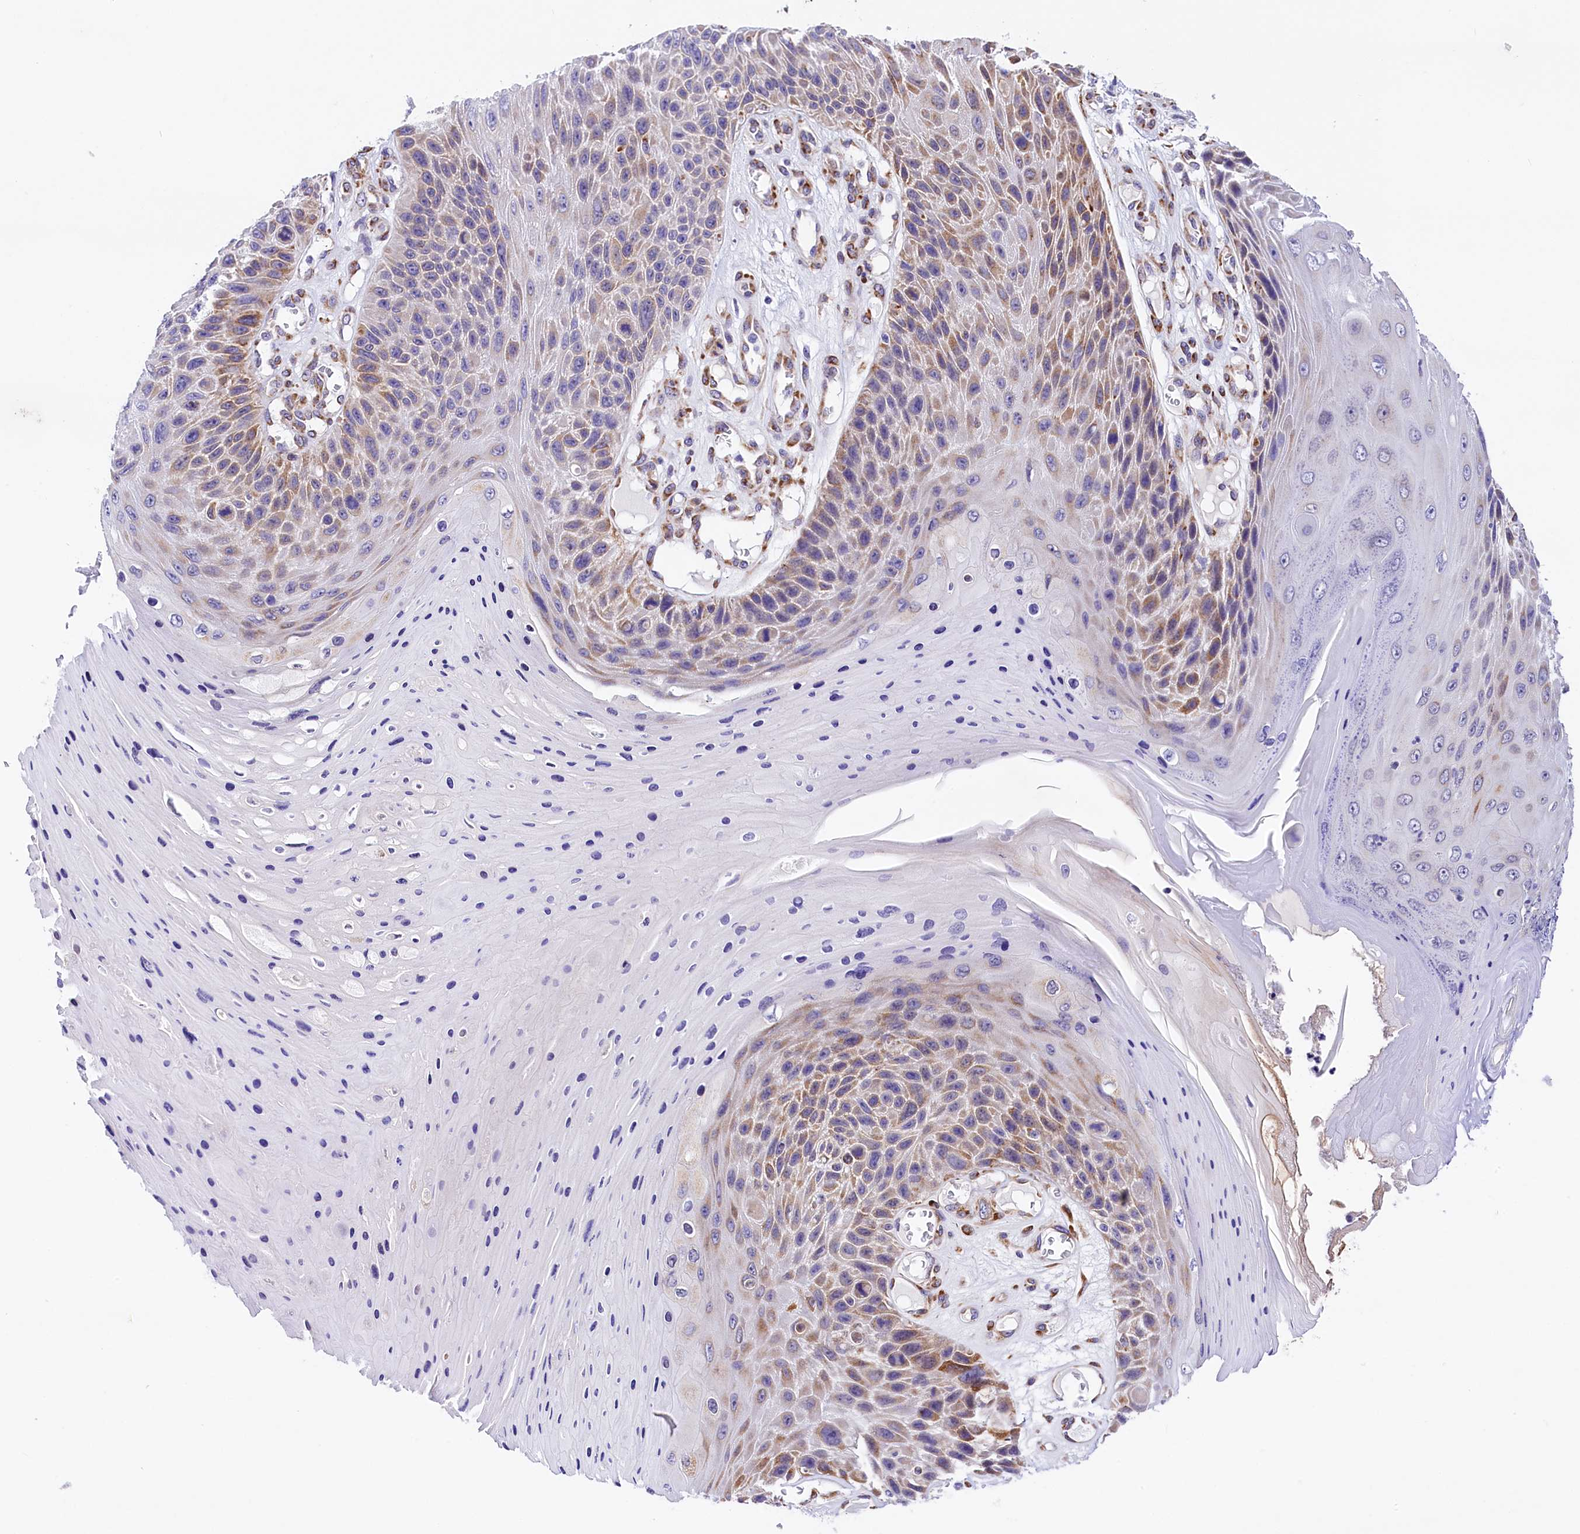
{"staining": {"intensity": "moderate", "quantity": "25%-75%", "location": "cytoplasmic/membranous"}, "tissue": "skin cancer", "cell_type": "Tumor cells", "image_type": "cancer", "snomed": [{"axis": "morphology", "description": "Squamous cell carcinoma, NOS"}, {"axis": "topography", "description": "Skin"}], "caption": "An IHC histopathology image of tumor tissue is shown. Protein staining in brown highlights moderate cytoplasmic/membranous positivity in skin cancer within tumor cells.", "gene": "ITGA1", "patient": {"sex": "female", "age": 88}}